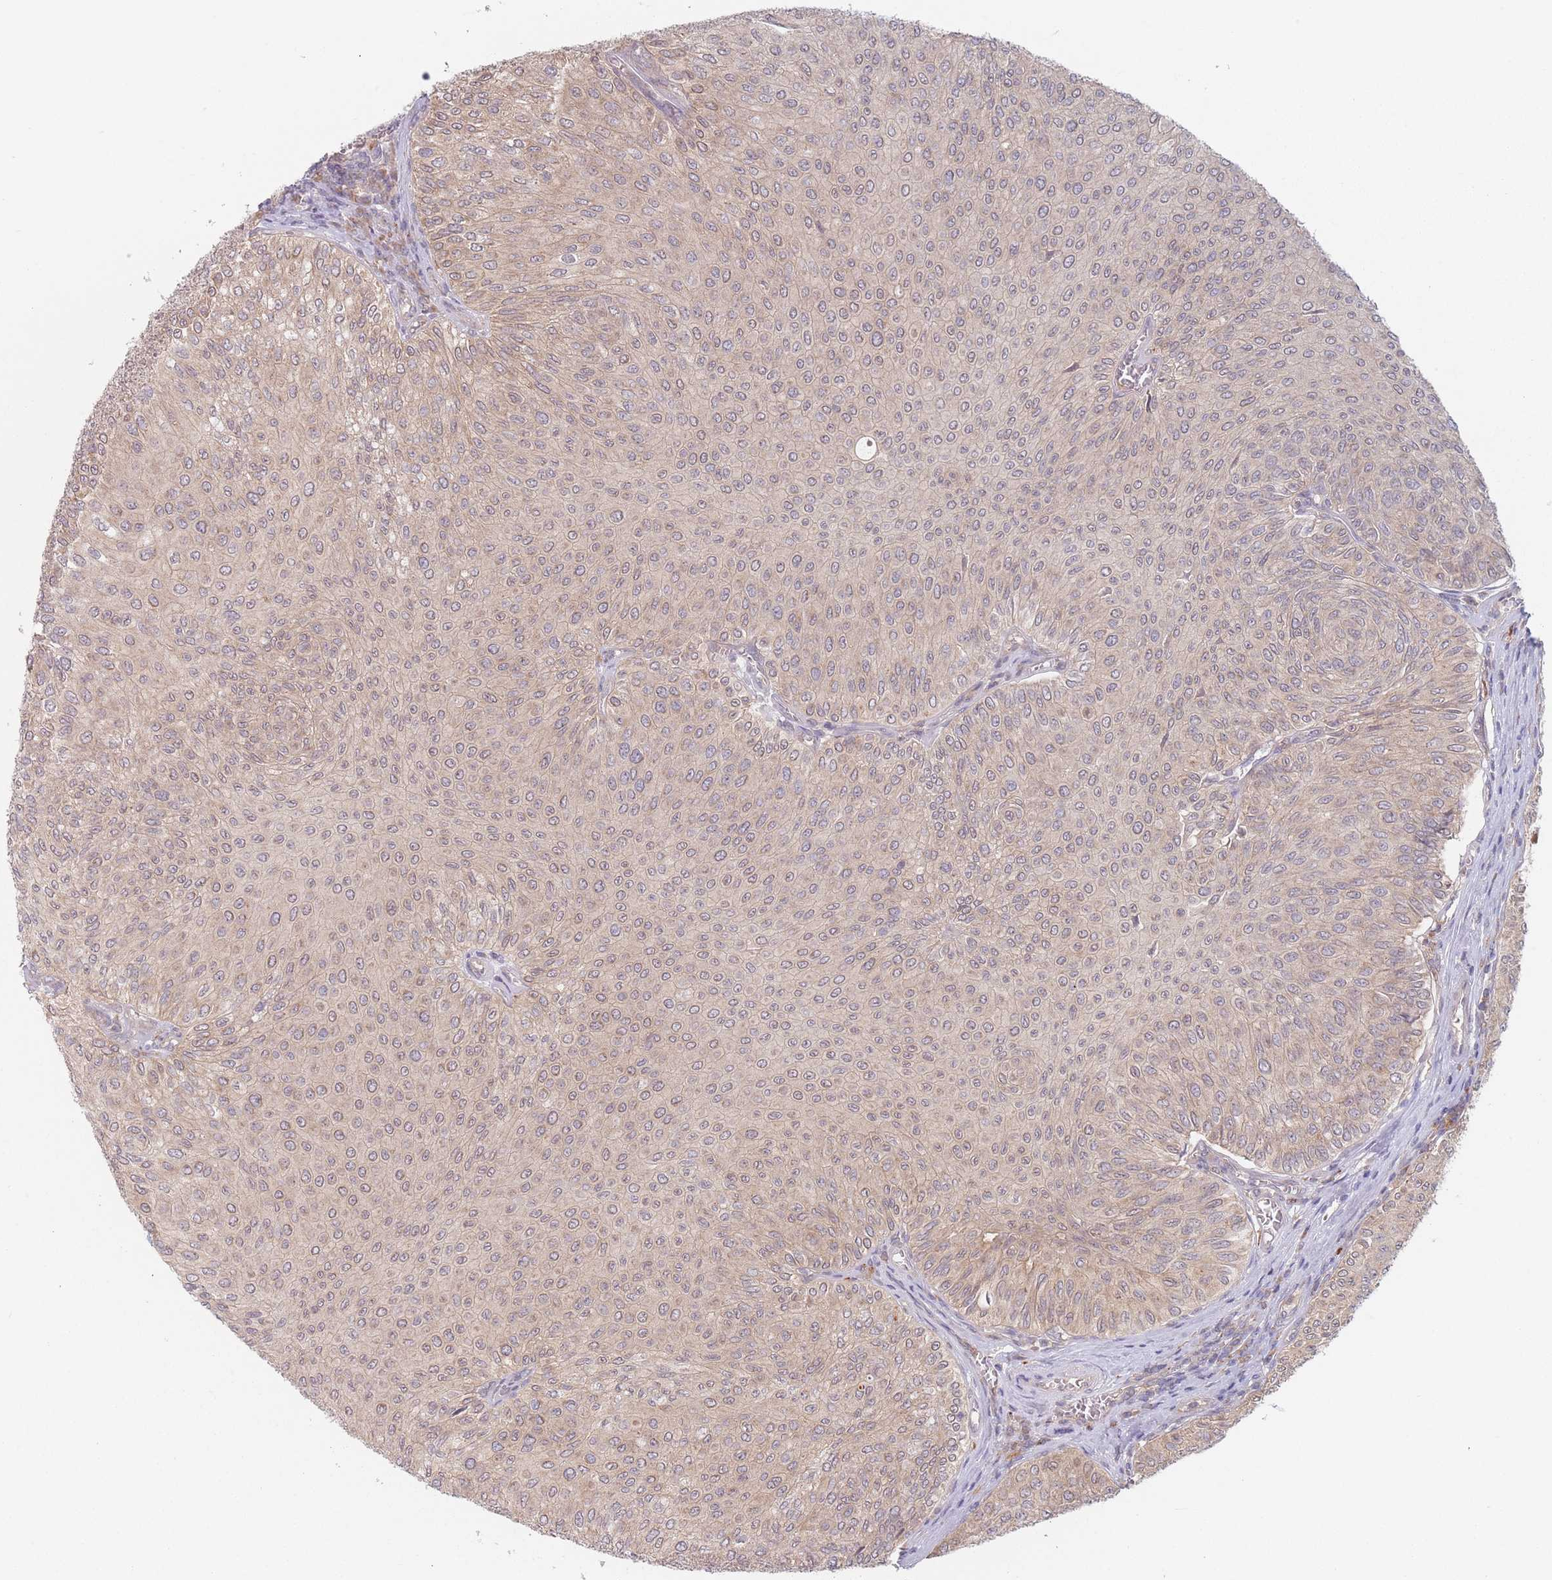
{"staining": {"intensity": "weak", "quantity": ">75%", "location": "cytoplasmic/membranous,nuclear"}, "tissue": "urothelial cancer", "cell_type": "Tumor cells", "image_type": "cancer", "snomed": [{"axis": "morphology", "description": "Urothelial carcinoma, NOS"}, {"axis": "topography", "description": "Urinary bladder"}], "caption": "This histopathology image exhibits immunohistochemistry (IHC) staining of human transitional cell carcinoma, with low weak cytoplasmic/membranous and nuclear staining in about >75% of tumor cells.", "gene": "PPM1A", "patient": {"sex": "male", "age": 59}}